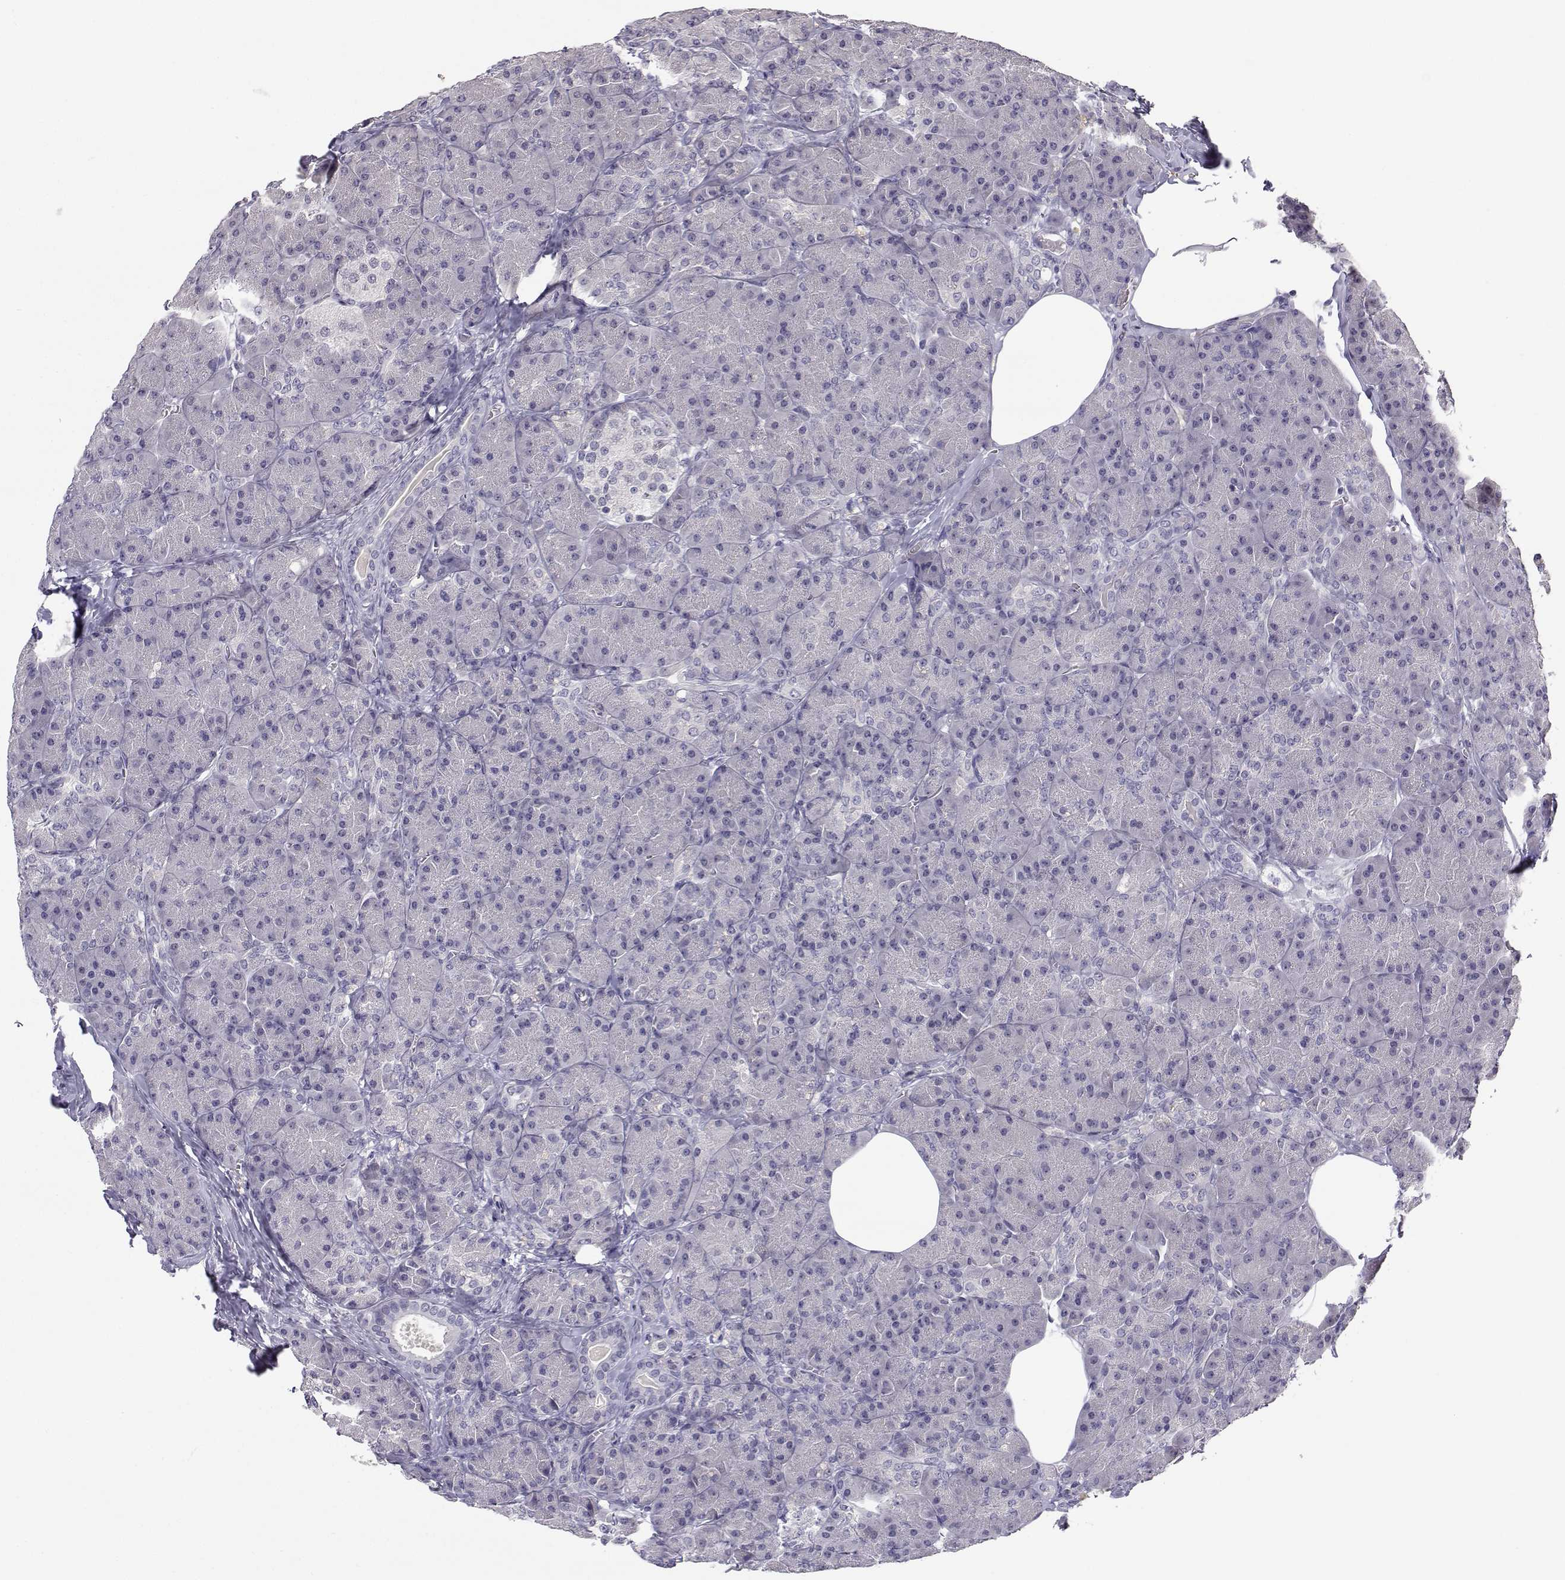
{"staining": {"intensity": "negative", "quantity": "none", "location": "none"}, "tissue": "pancreas", "cell_type": "Exocrine glandular cells", "image_type": "normal", "snomed": [{"axis": "morphology", "description": "Normal tissue, NOS"}, {"axis": "topography", "description": "Pancreas"}], "caption": "This is an immunohistochemistry photomicrograph of unremarkable human pancreas. There is no expression in exocrine glandular cells.", "gene": "SLC6A3", "patient": {"sex": "male", "age": 57}}